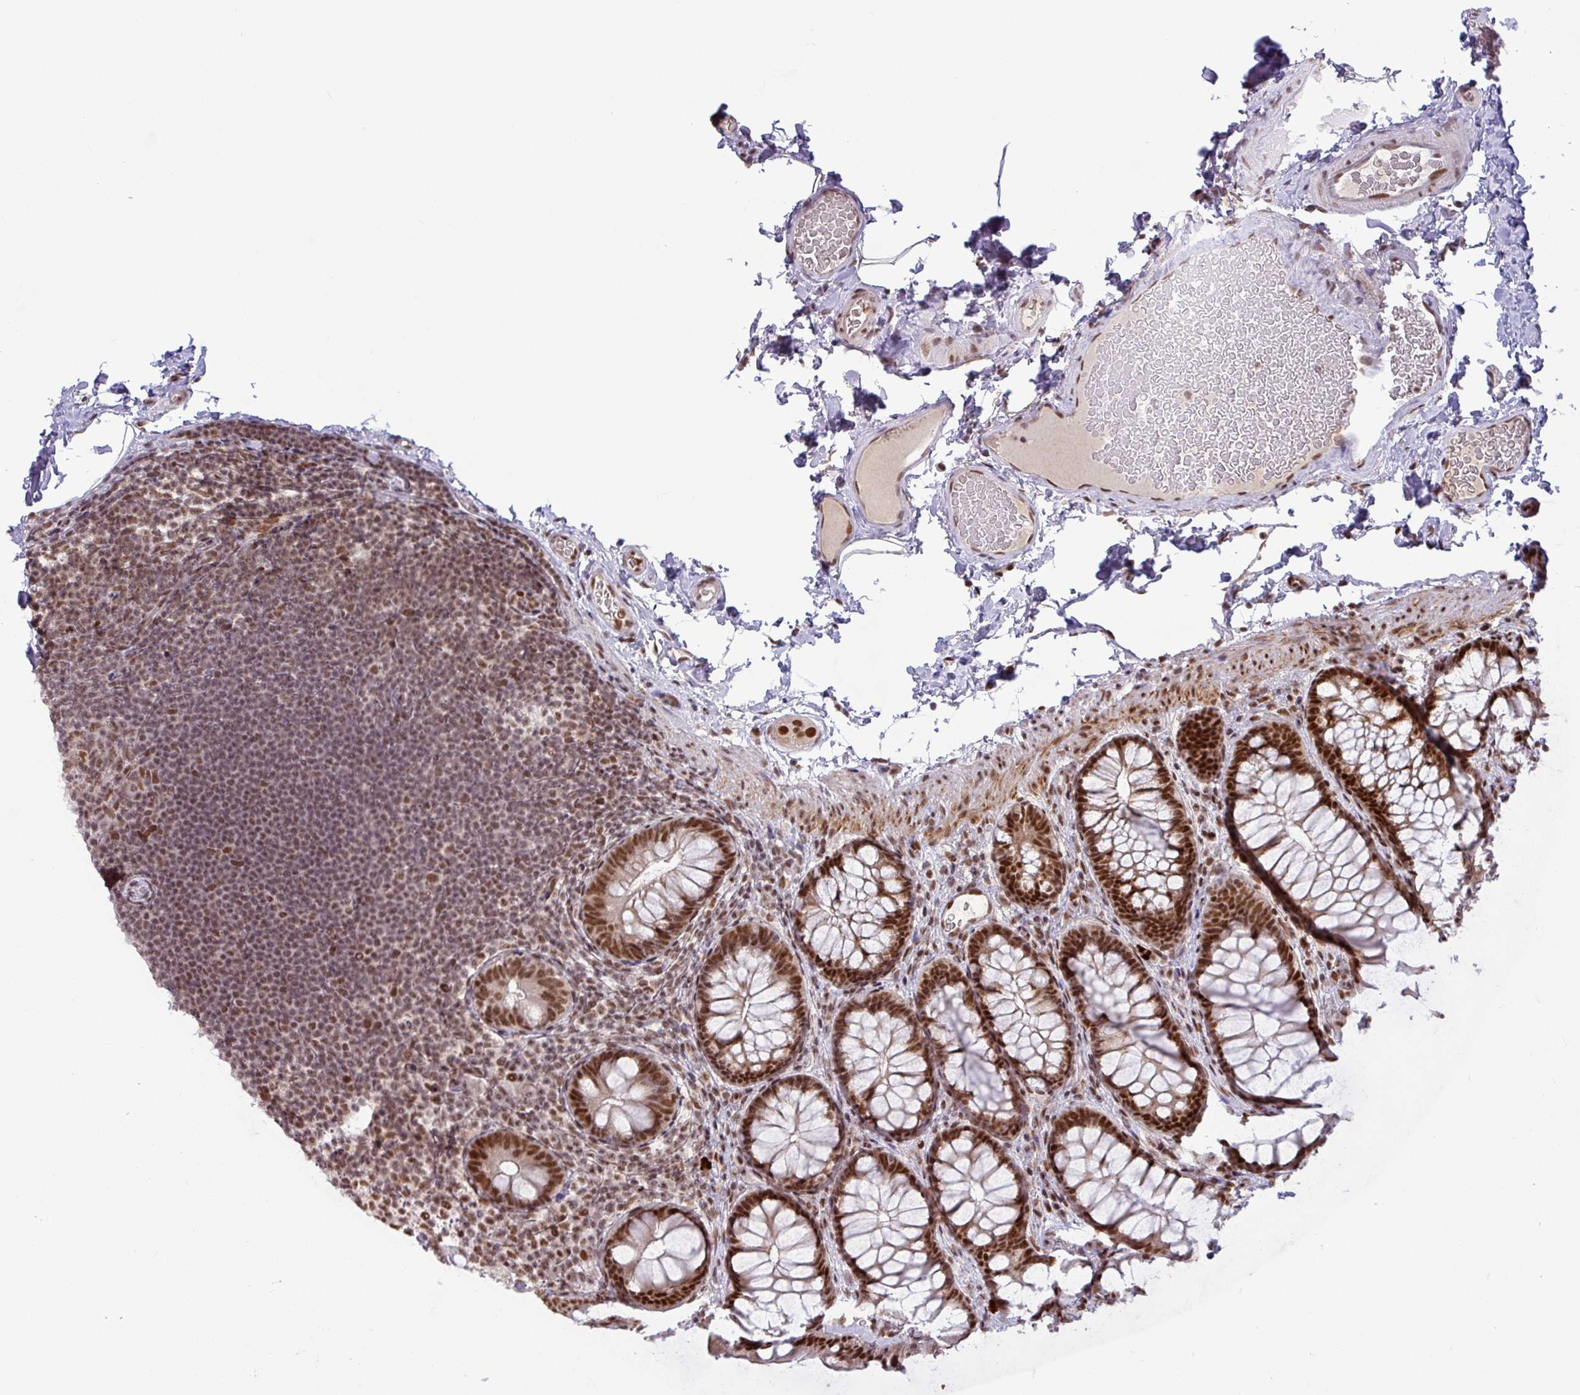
{"staining": {"intensity": "moderate", "quantity": ">75%", "location": "nuclear"}, "tissue": "colon", "cell_type": "Endothelial cells", "image_type": "normal", "snomed": [{"axis": "morphology", "description": "Normal tissue, NOS"}, {"axis": "topography", "description": "Colon"}], "caption": "Colon stained with immunohistochemistry (IHC) demonstrates moderate nuclear staining in approximately >75% of endothelial cells. (IHC, brightfield microscopy, high magnification).", "gene": "SRSF2", "patient": {"sex": "male", "age": 46}}